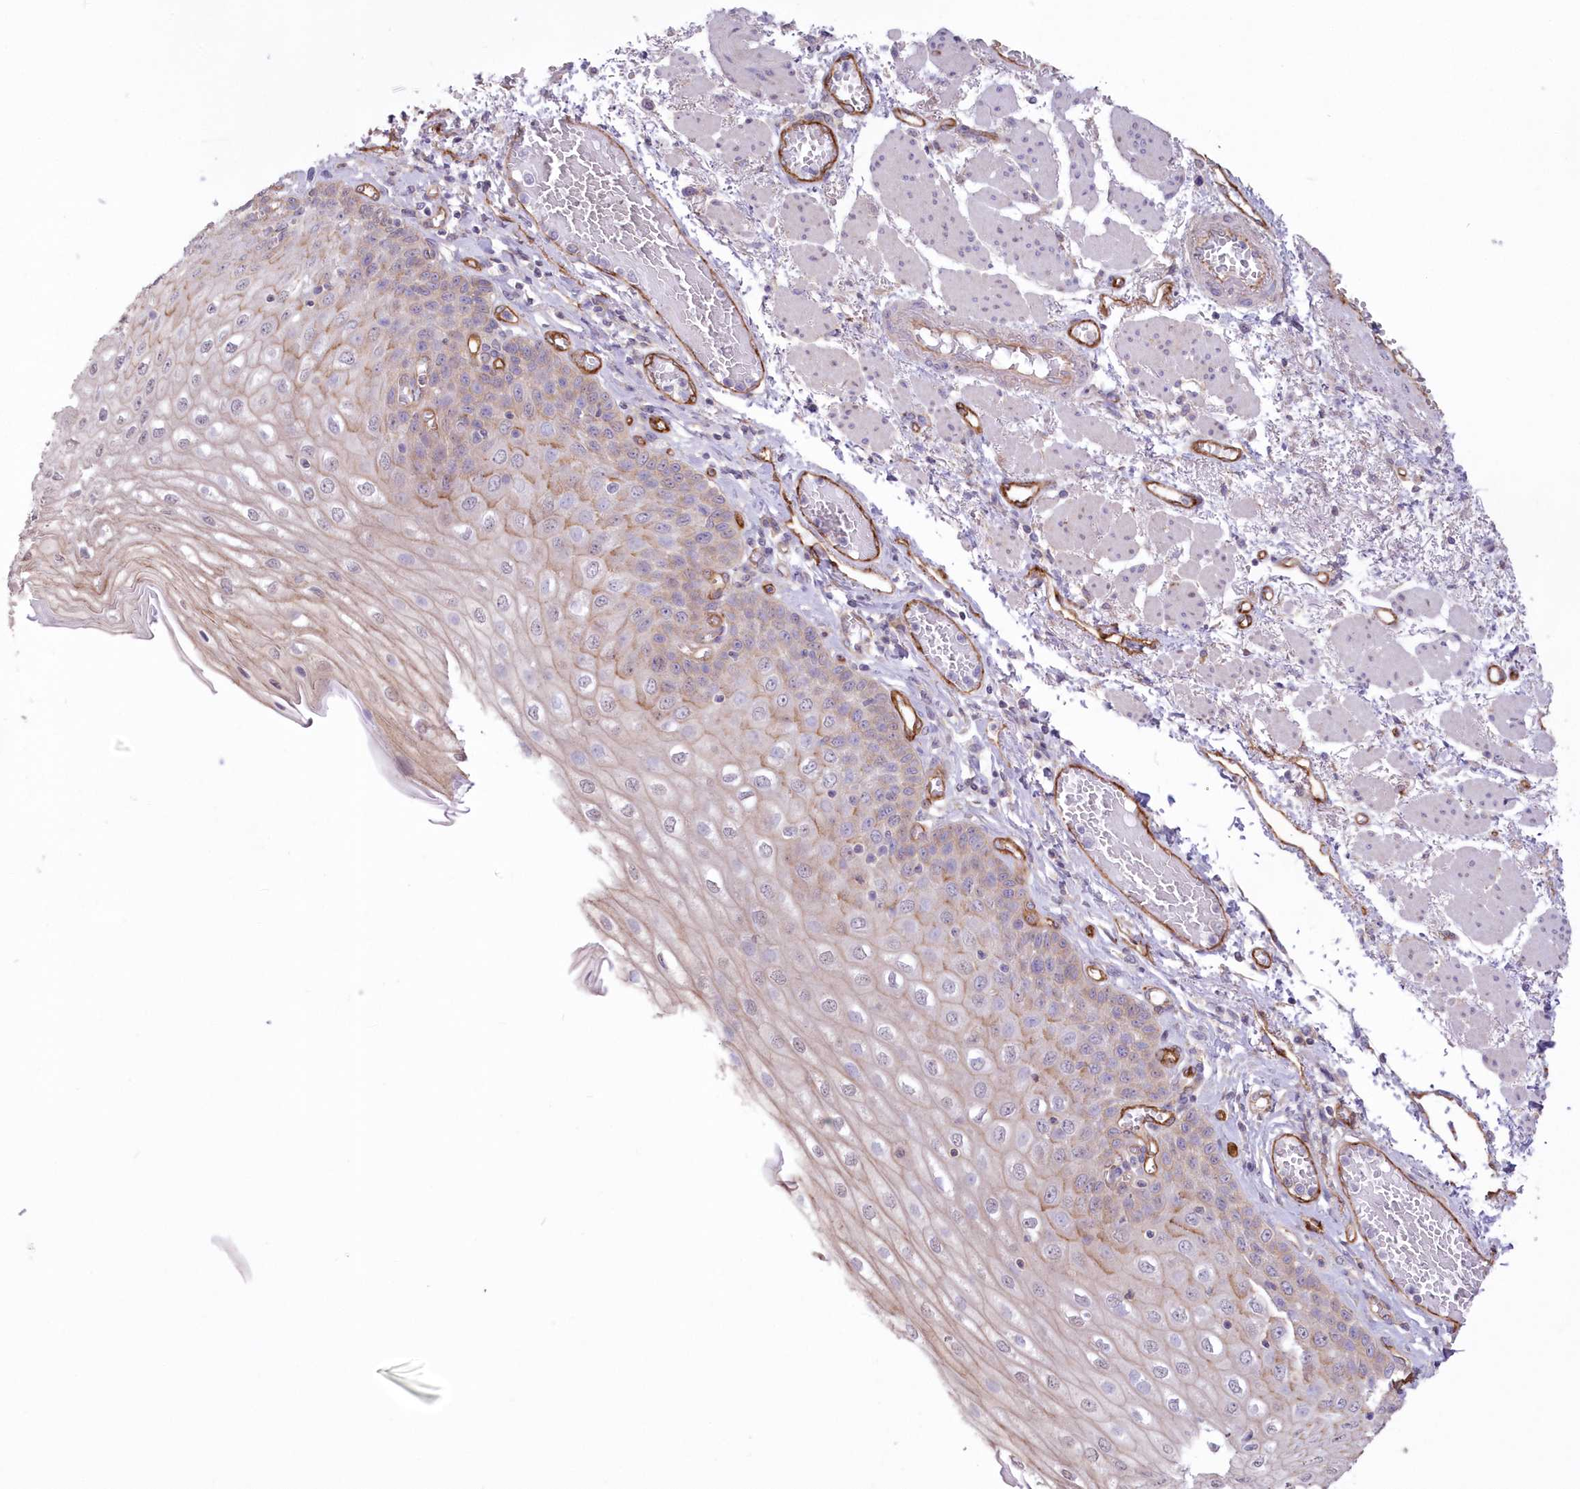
{"staining": {"intensity": "moderate", "quantity": "25%-75%", "location": "cytoplasmic/membranous"}, "tissue": "esophagus", "cell_type": "Squamous epithelial cells", "image_type": "normal", "snomed": [{"axis": "morphology", "description": "Normal tissue, NOS"}, {"axis": "topography", "description": "Esophagus"}], "caption": "Approximately 25%-75% of squamous epithelial cells in benign human esophagus display moderate cytoplasmic/membranous protein staining as visualized by brown immunohistochemical staining.", "gene": "RAB11FIP5", "patient": {"sex": "male", "age": 81}}